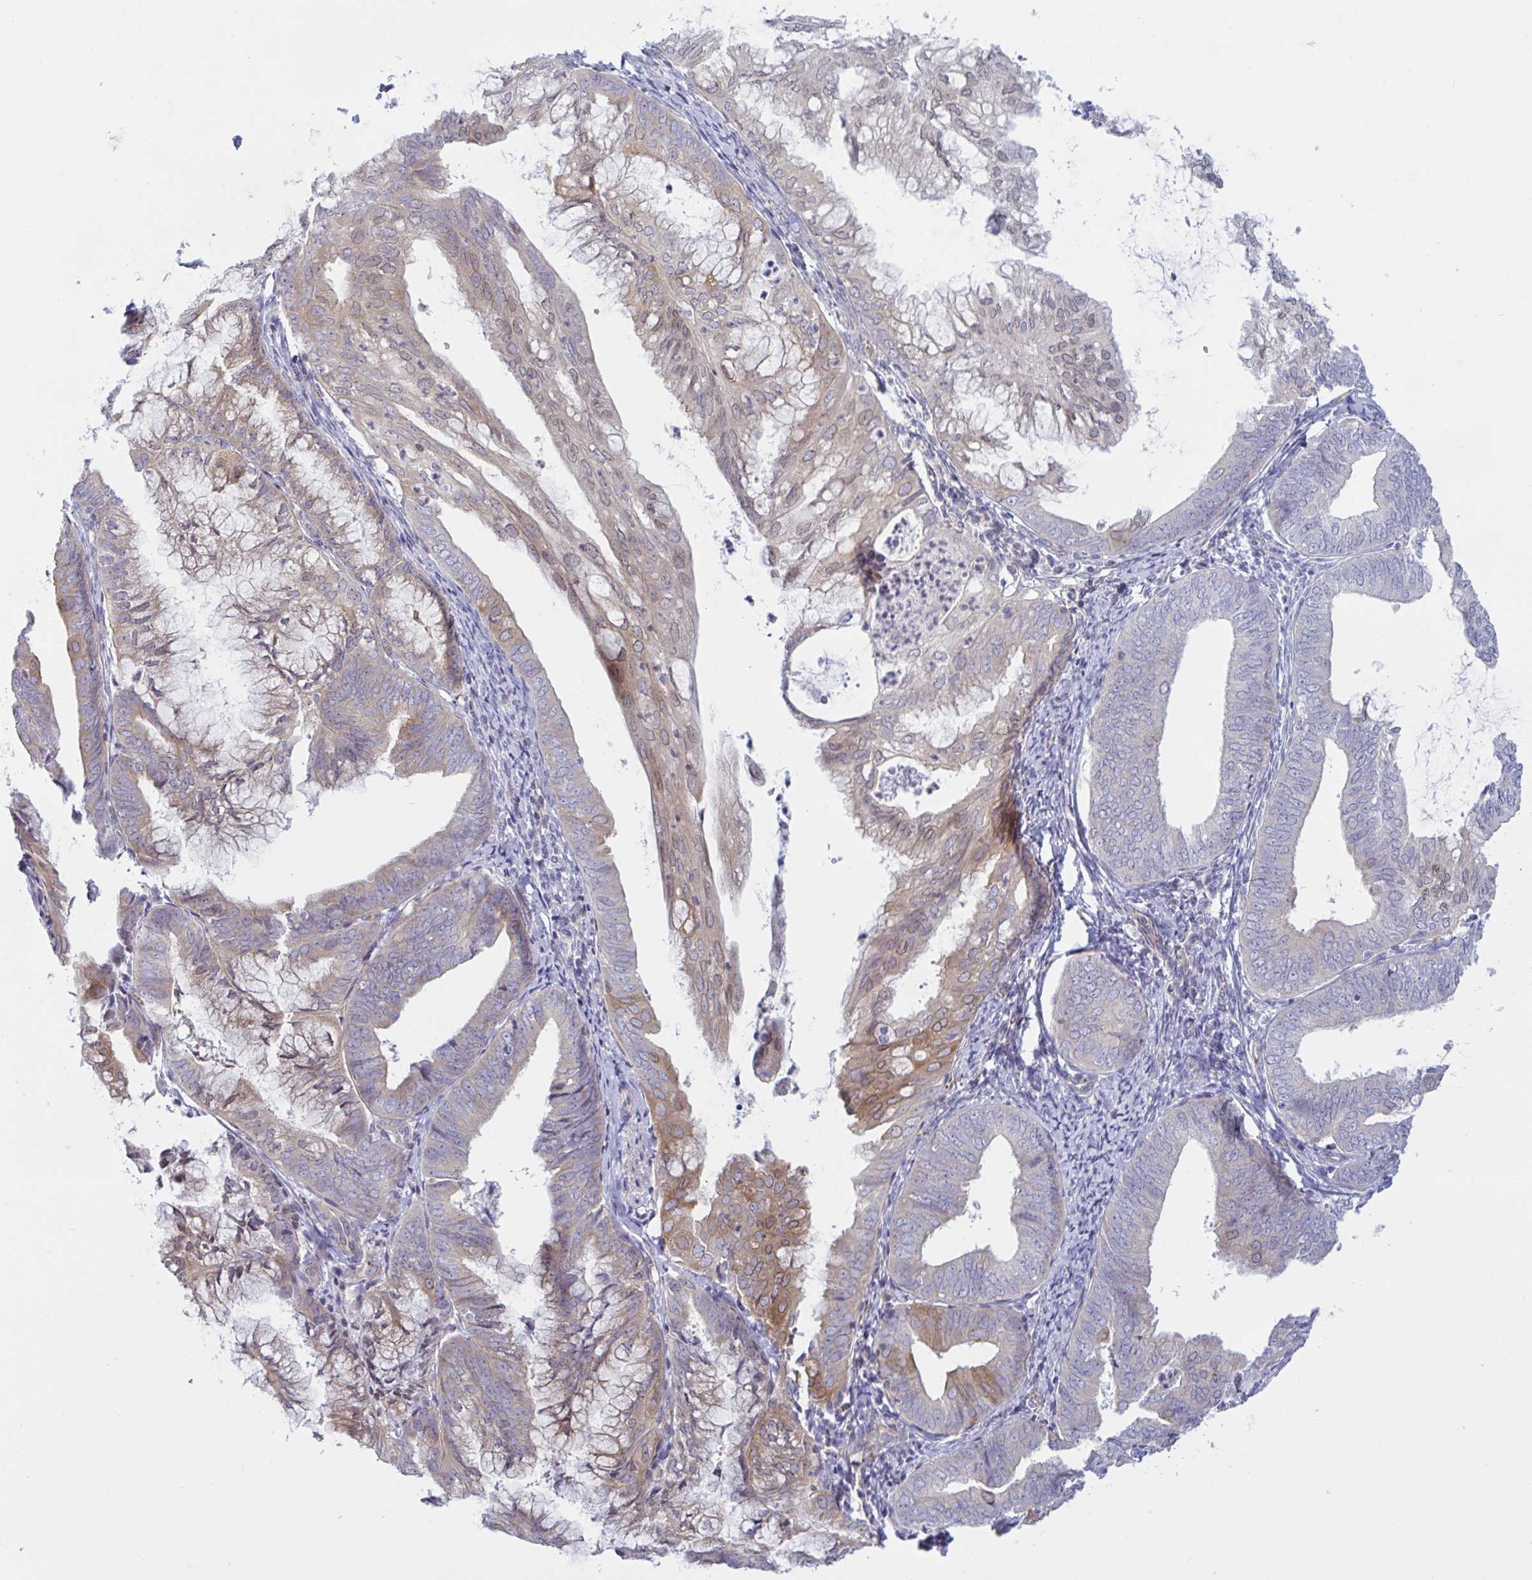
{"staining": {"intensity": "weak", "quantity": "<25%", "location": "cytoplasmic/membranous,nuclear"}, "tissue": "endometrial cancer", "cell_type": "Tumor cells", "image_type": "cancer", "snomed": [{"axis": "morphology", "description": "Adenocarcinoma, NOS"}, {"axis": "topography", "description": "Endometrium"}], "caption": "Adenocarcinoma (endometrial) was stained to show a protein in brown. There is no significant staining in tumor cells. Brightfield microscopy of immunohistochemistry stained with DAB (3,3'-diaminobenzidine) (brown) and hematoxylin (blue), captured at high magnification.", "gene": "TANK", "patient": {"sex": "female", "age": 75}}